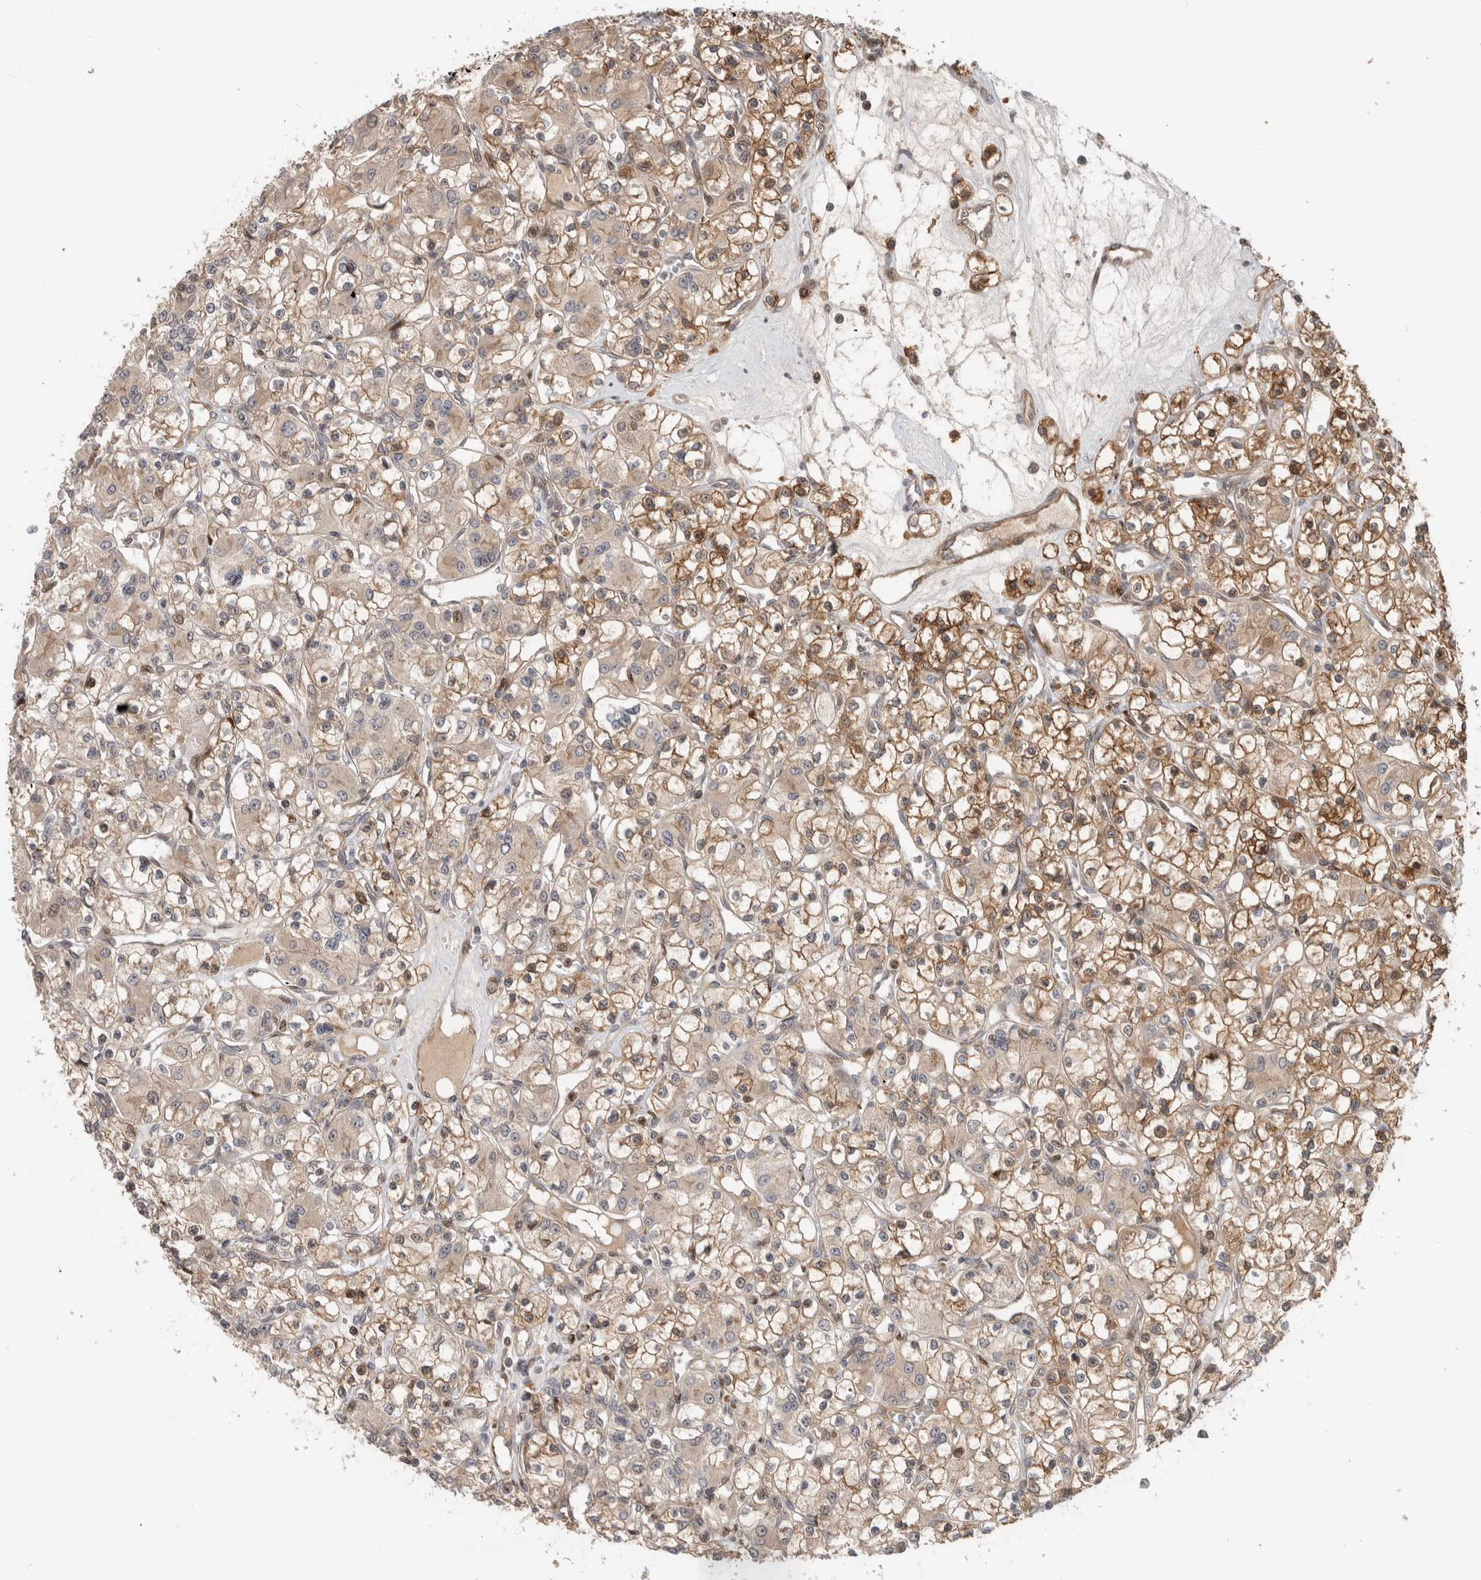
{"staining": {"intensity": "moderate", "quantity": ">75%", "location": "cytoplasmic/membranous"}, "tissue": "renal cancer", "cell_type": "Tumor cells", "image_type": "cancer", "snomed": [{"axis": "morphology", "description": "Adenocarcinoma, NOS"}, {"axis": "topography", "description": "Kidney"}], "caption": "Tumor cells show medium levels of moderate cytoplasmic/membranous expression in about >75% of cells in renal adenocarcinoma.", "gene": "INSRR", "patient": {"sex": "female", "age": 59}}